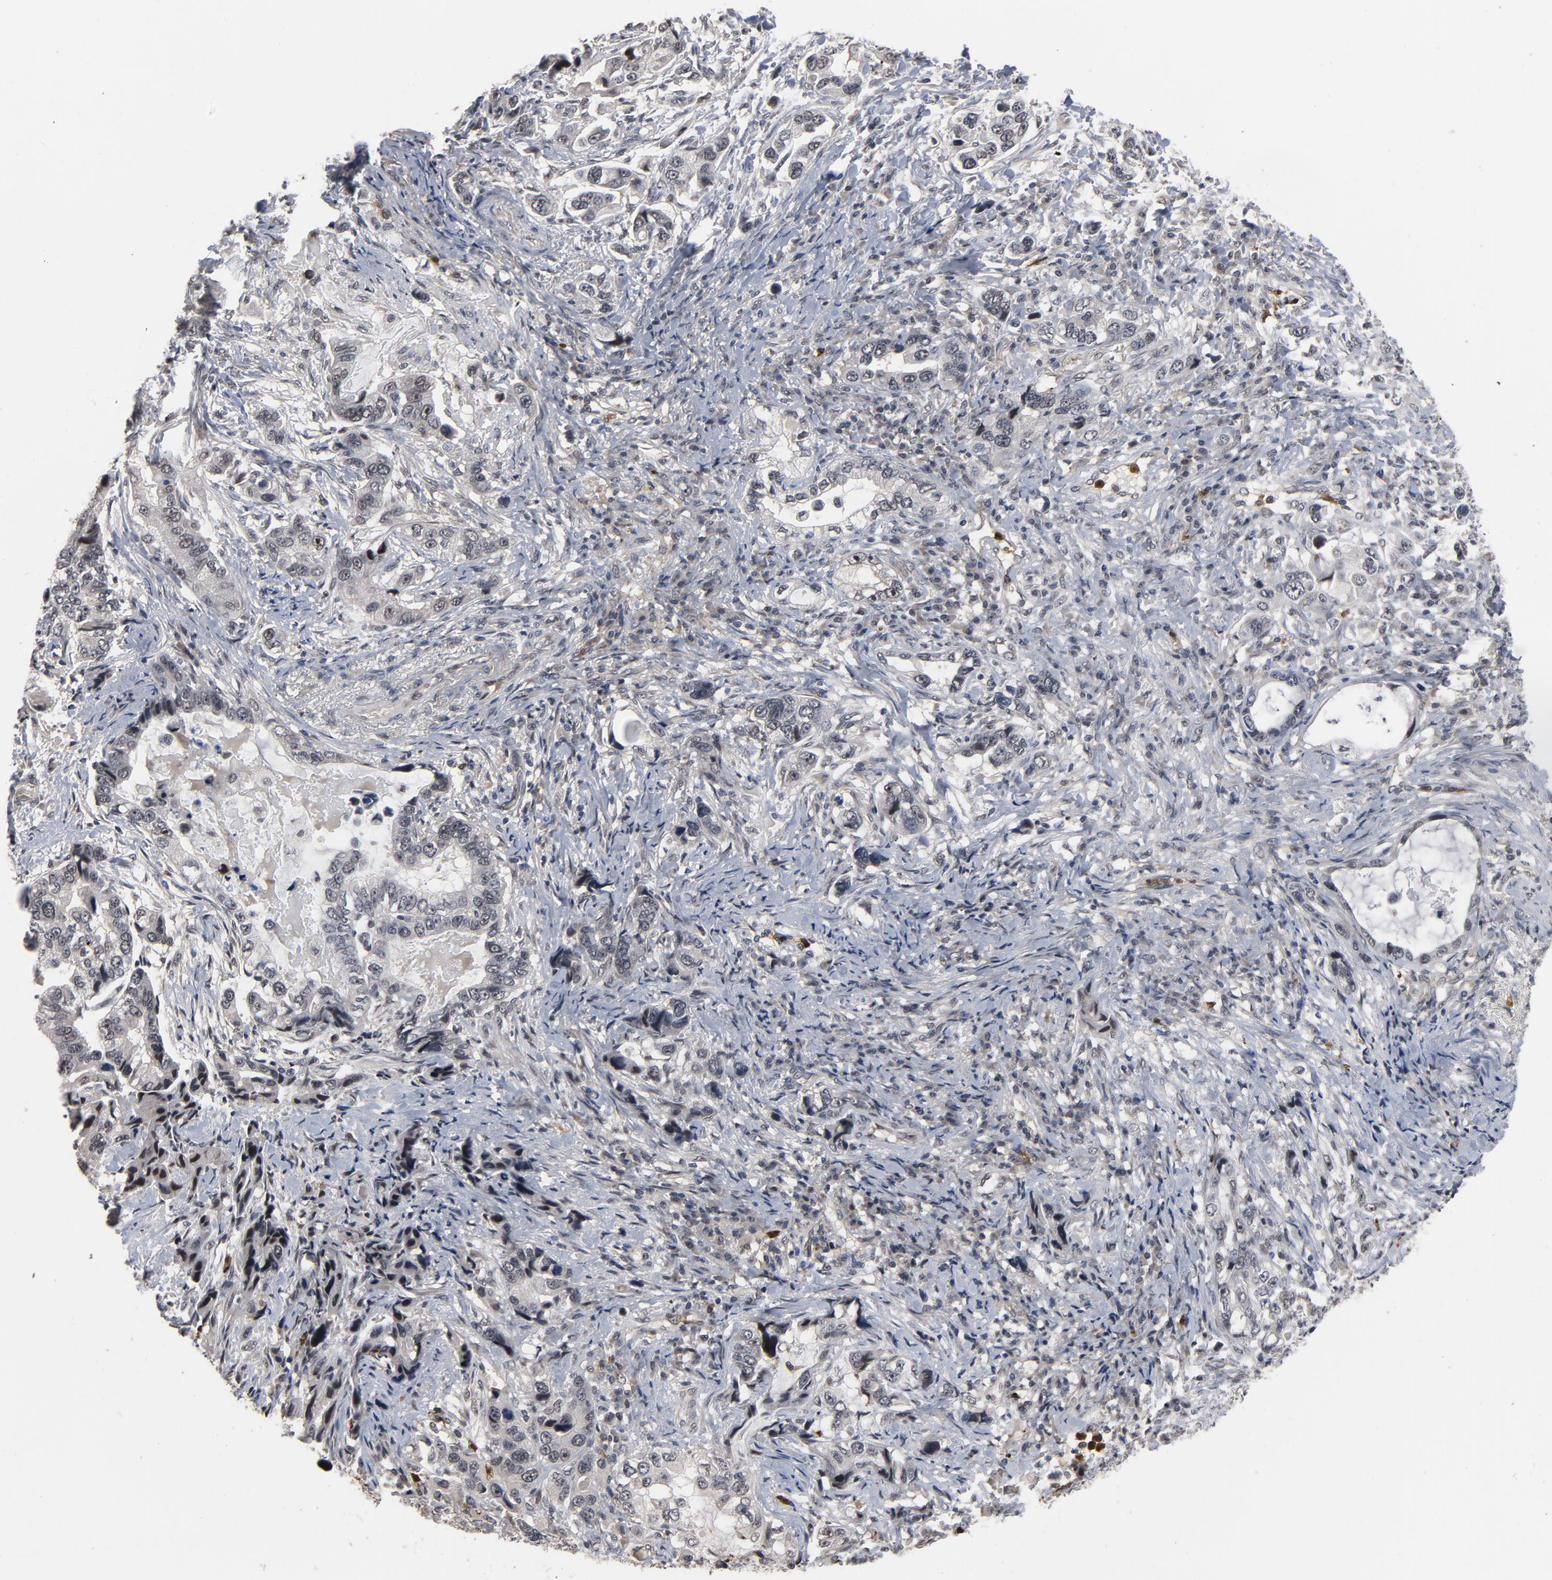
{"staining": {"intensity": "negative", "quantity": "none", "location": "none"}, "tissue": "stomach cancer", "cell_type": "Tumor cells", "image_type": "cancer", "snomed": [{"axis": "morphology", "description": "Adenocarcinoma, NOS"}, {"axis": "topography", "description": "Stomach, lower"}], "caption": "A high-resolution photomicrograph shows immunohistochemistry (IHC) staining of adenocarcinoma (stomach), which demonstrates no significant staining in tumor cells.", "gene": "RTL5", "patient": {"sex": "female", "age": 93}}